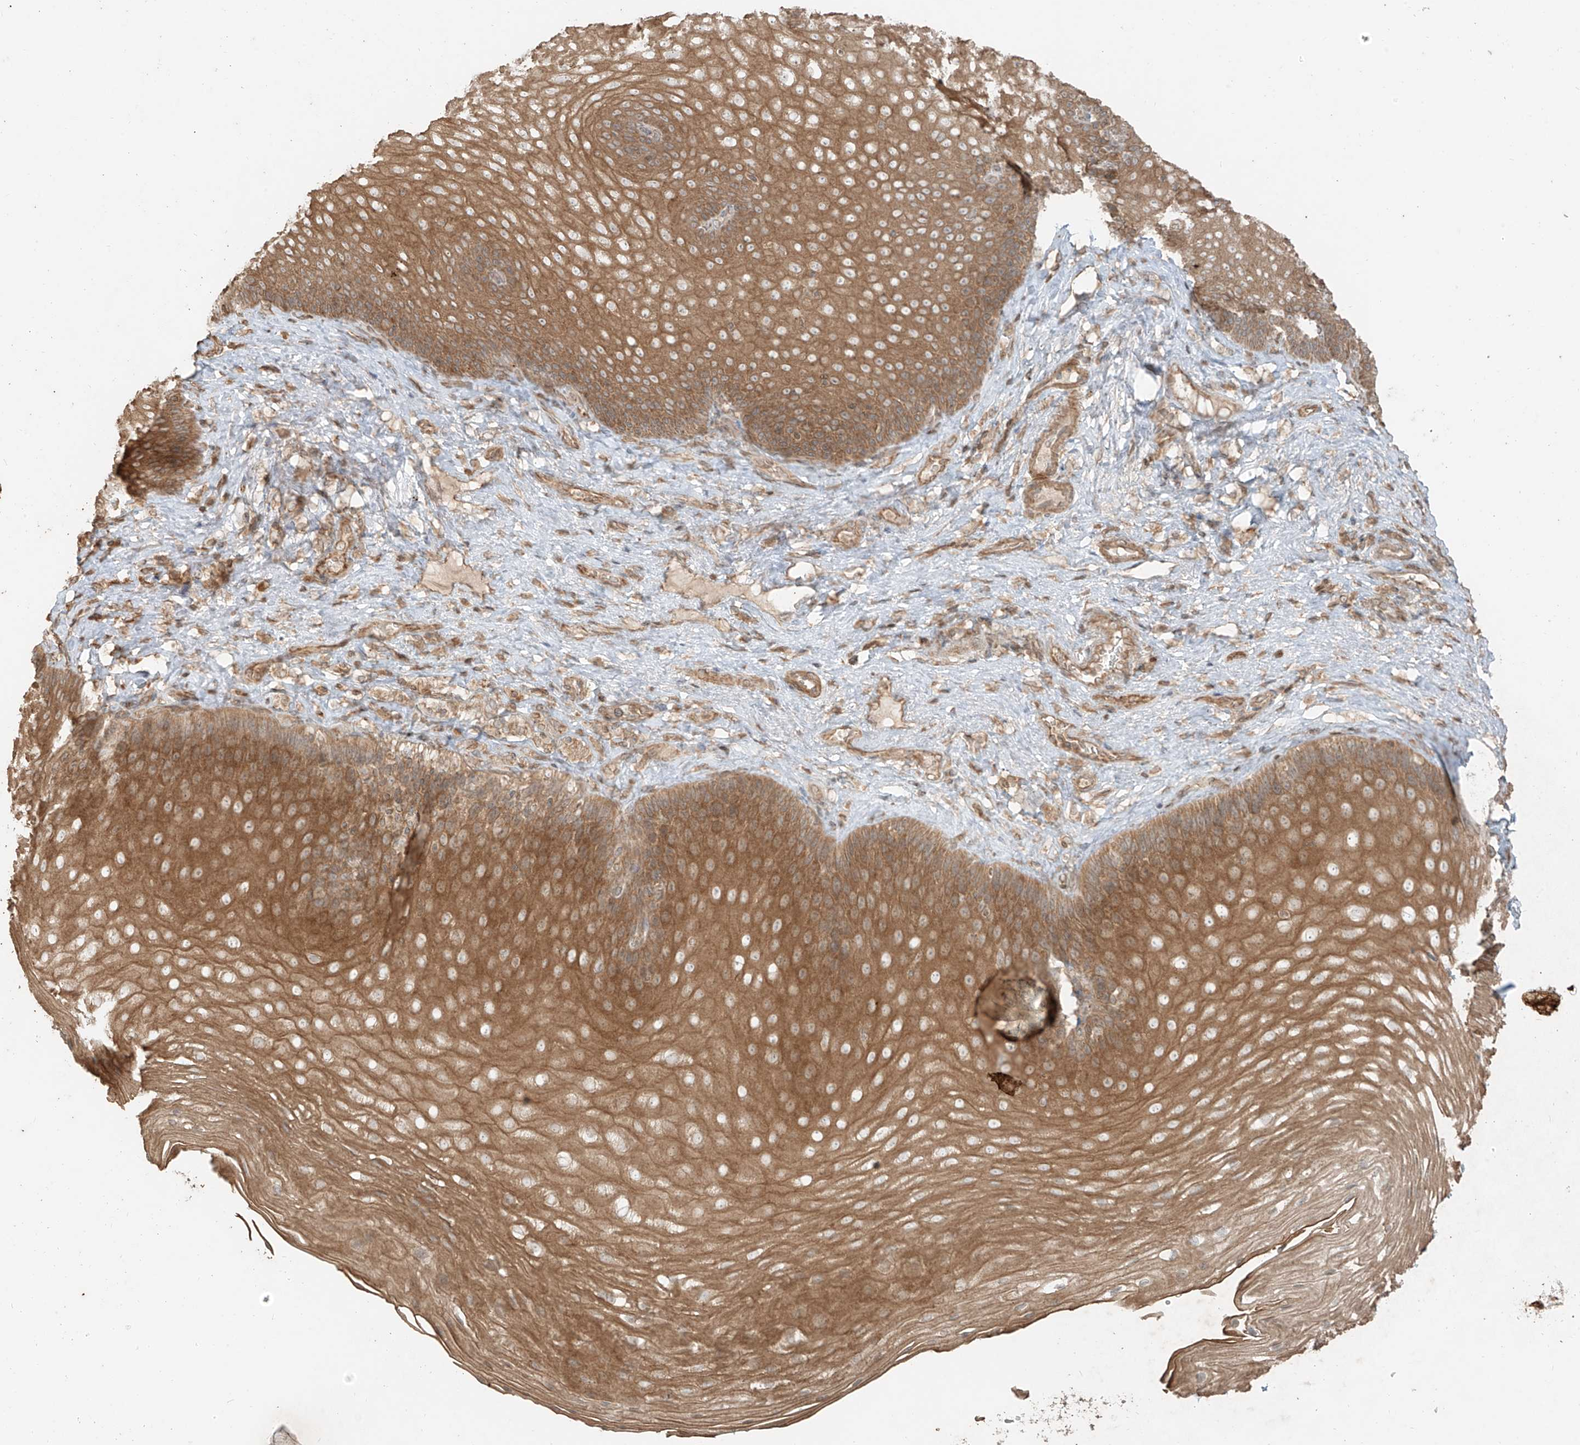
{"staining": {"intensity": "moderate", "quantity": ">75%", "location": "cytoplasmic/membranous"}, "tissue": "esophagus", "cell_type": "Squamous epithelial cells", "image_type": "normal", "snomed": [{"axis": "morphology", "description": "Normal tissue, NOS"}, {"axis": "topography", "description": "Esophagus"}], "caption": "Protein staining of normal esophagus displays moderate cytoplasmic/membranous staining in approximately >75% of squamous epithelial cells. (IHC, brightfield microscopy, high magnification).", "gene": "ANKZF1", "patient": {"sex": "female", "age": 66}}